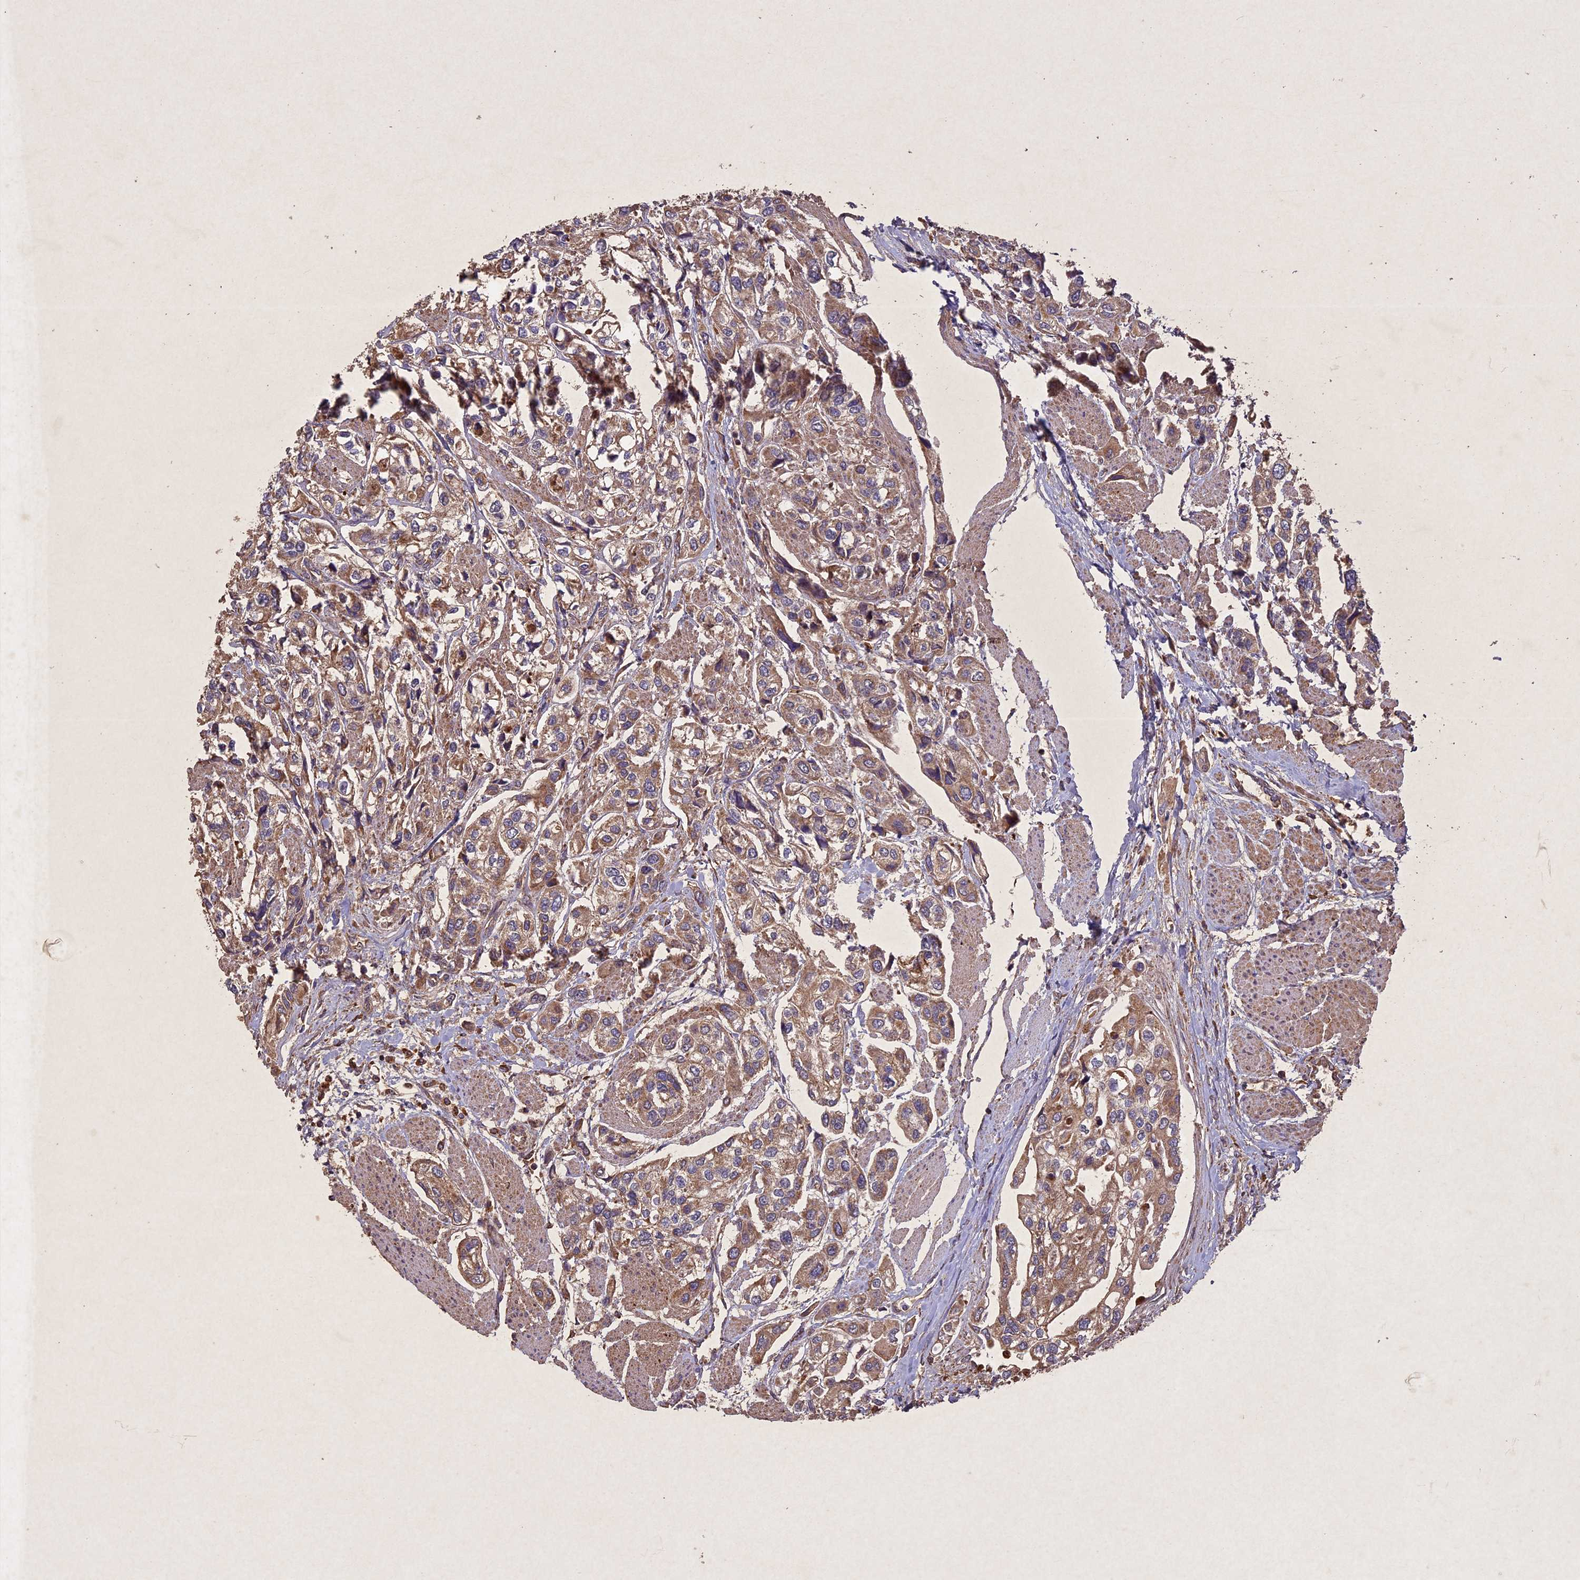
{"staining": {"intensity": "moderate", "quantity": ">75%", "location": "cytoplasmic/membranous"}, "tissue": "urothelial cancer", "cell_type": "Tumor cells", "image_type": "cancer", "snomed": [{"axis": "morphology", "description": "Urothelial carcinoma, High grade"}, {"axis": "topography", "description": "Urinary bladder"}], "caption": "The histopathology image displays immunohistochemical staining of urothelial cancer. There is moderate cytoplasmic/membranous positivity is seen in approximately >75% of tumor cells. The staining was performed using DAB to visualize the protein expression in brown, while the nuclei were stained in blue with hematoxylin (Magnification: 20x).", "gene": "CIAO2B", "patient": {"sex": "male", "age": 67}}